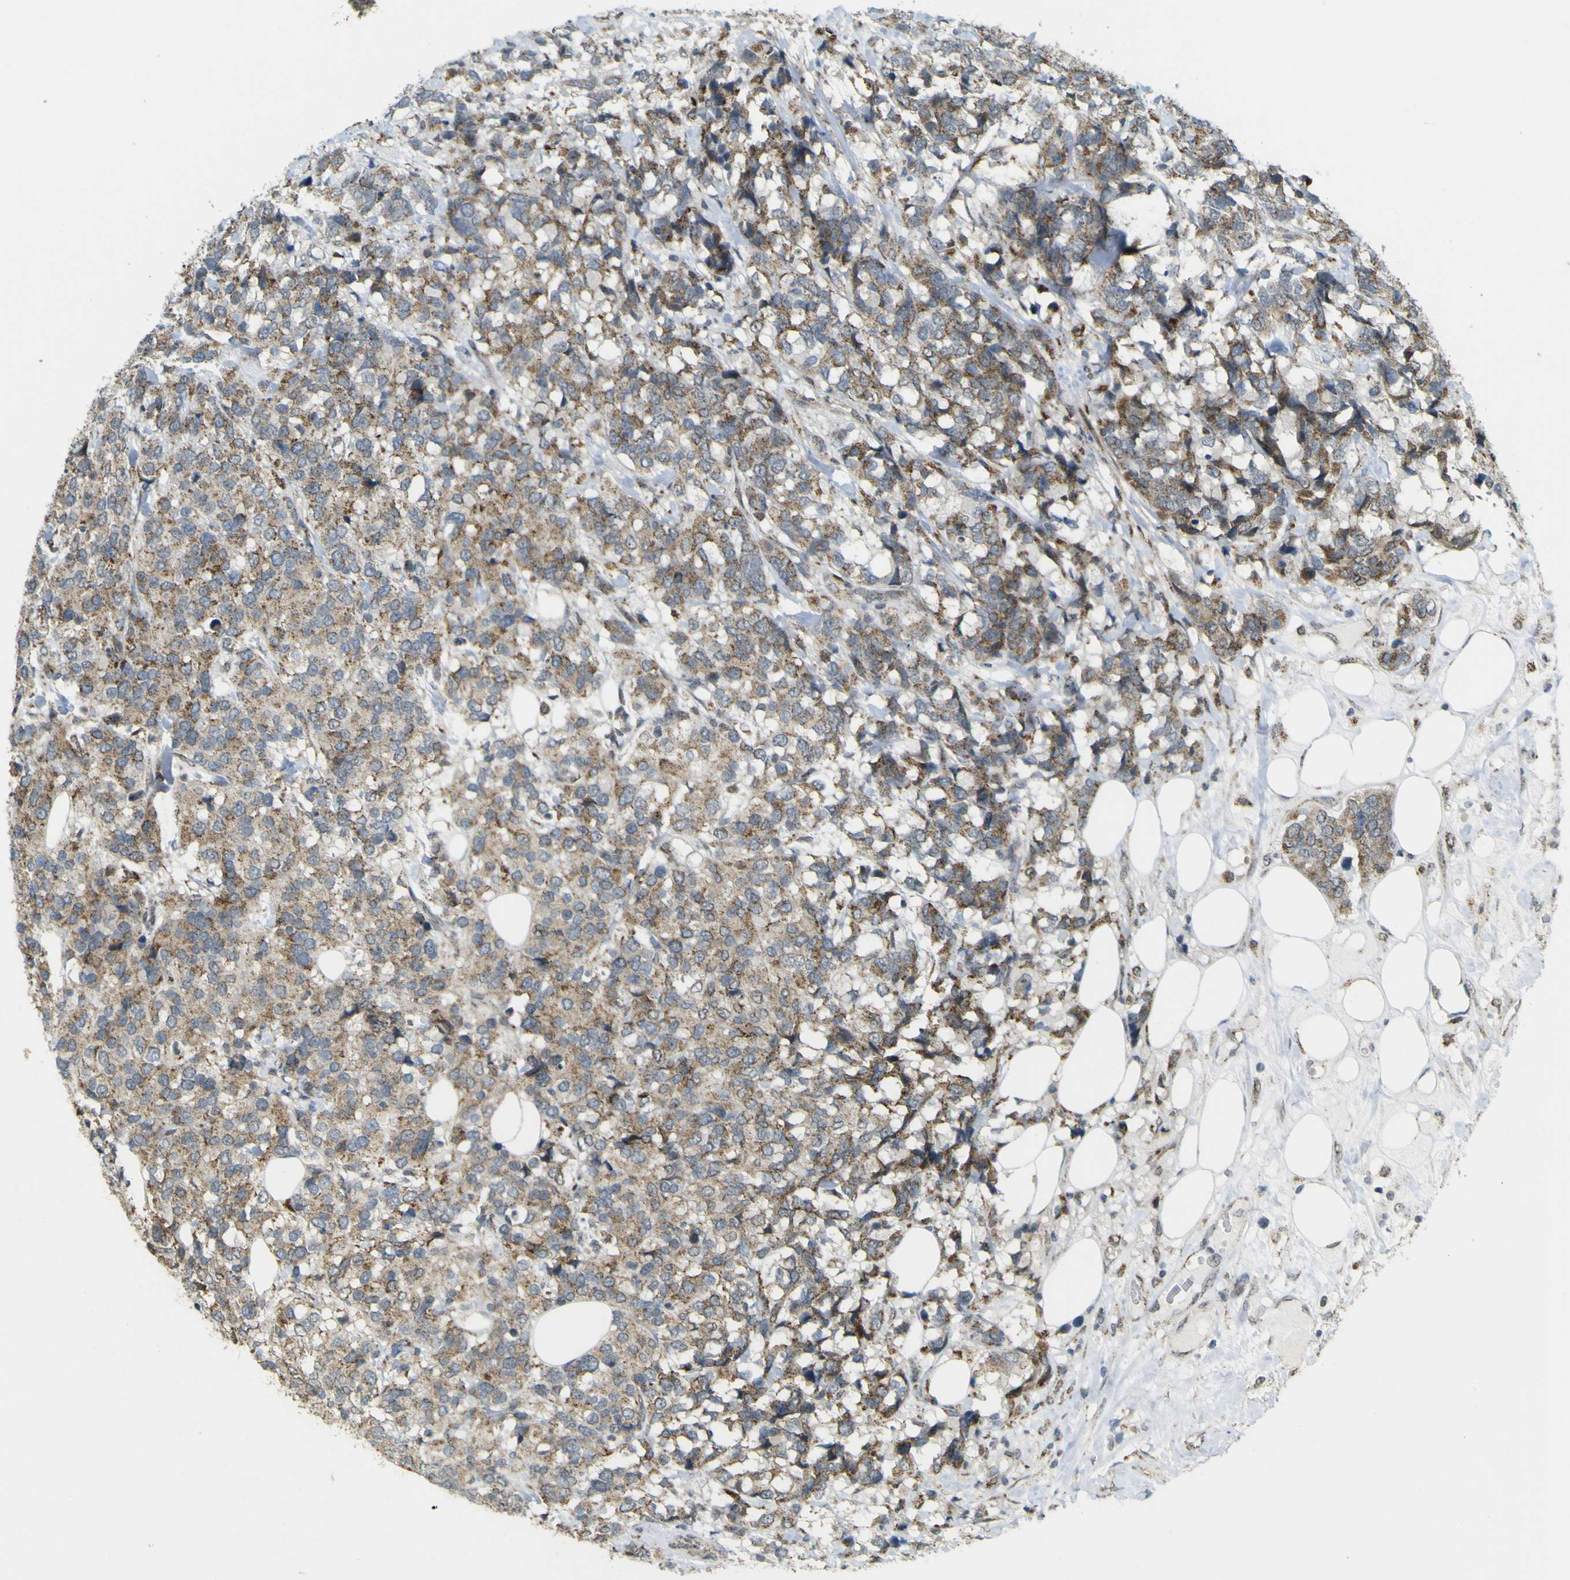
{"staining": {"intensity": "moderate", "quantity": ">75%", "location": "cytoplasmic/membranous"}, "tissue": "breast cancer", "cell_type": "Tumor cells", "image_type": "cancer", "snomed": [{"axis": "morphology", "description": "Lobular carcinoma"}, {"axis": "topography", "description": "Breast"}], "caption": "Tumor cells exhibit medium levels of moderate cytoplasmic/membranous positivity in about >75% of cells in human breast lobular carcinoma.", "gene": "ACBD5", "patient": {"sex": "female", "age": 59}}